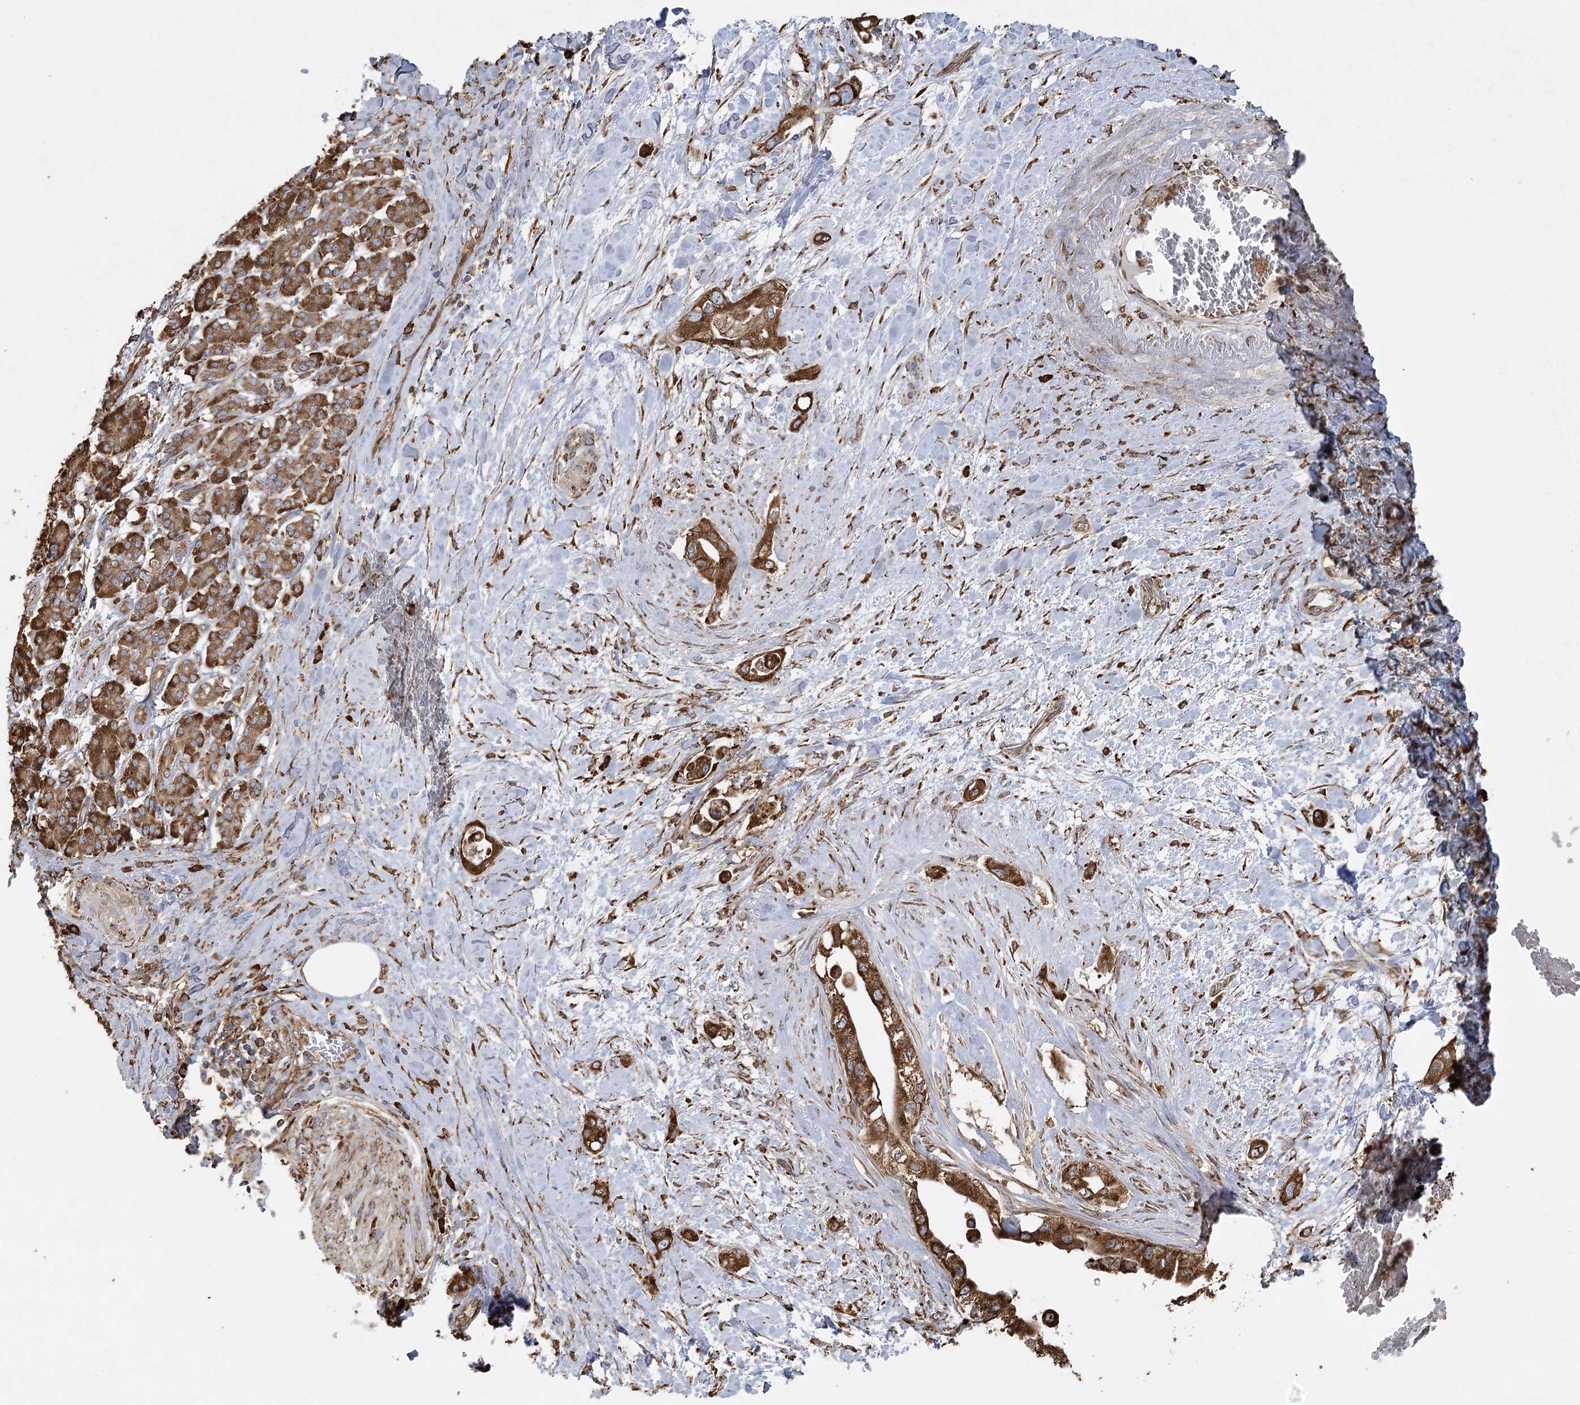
{"staining": {"intensity": "strong", "quantity": ">75%", "location": "cytoplasmic/membranous"}, "tissue": "pancreatic cancer", "cell_type": "Tumor cells", "image_type": "cancer", "snomed": [{"axis": "morphology", "description": "Inflammation, NOS"}, {"axis": "morphology", "description": "Adenocarcinoma, NOS"}, {"axis": "topography", "description": "Pancreas"}], "caption": "Immunohistochemistry (IHC) (DAB) staining of pancreatic cancer (adenocarcinoma) exhibits strong cytoplasmic/membranous protein expression in approximately >75% of tumor cells.", "gene": "ACAP2", "patient": {"sex": "female", "age": 56}}